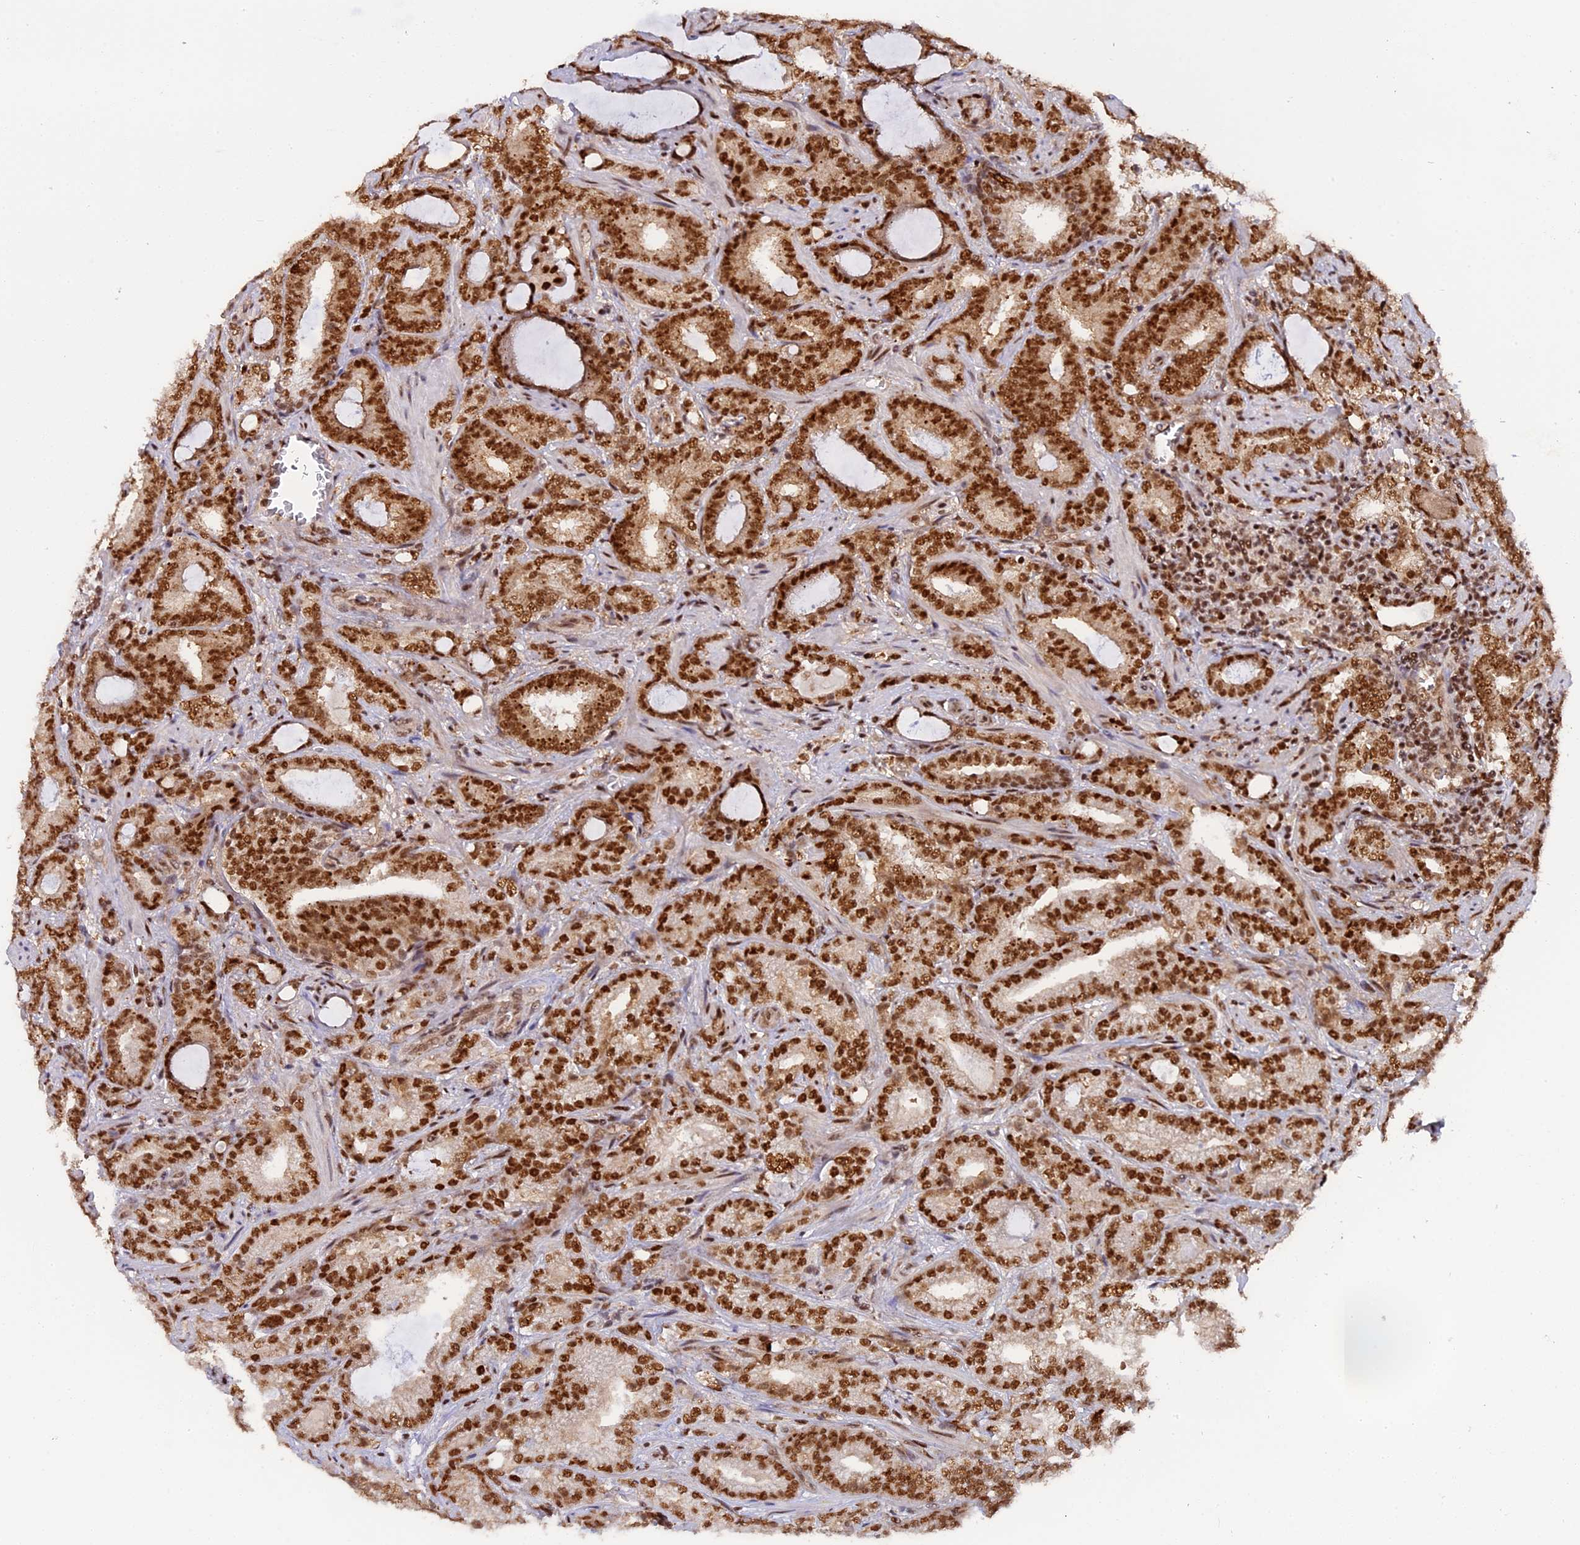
{"staining": {"intensity": "moderate", "quantity": ">75%", "location": "cytoplasmic/membranous,nuclear"}, "tissue": "prostate cancer", "cell_type": "Tumor cells", "image_type": "cancer", "snomed": [{"axis": "morphology", "description": "Adenocarcinoma, High grade"}, {"axis": "topography", "description": "Prostate and seminal vesicle, NOS"}], "caption": "Approximately >75% of tumor cells in adenocarcinoma (high-grade) (prostate) demonstrate moderate cytoplasmic/membranous and nuclear protein staining as visualized by brown immunohistochemical staining.", "gene": "RAMAC", "patient": {"sex": "male", "age": 67}}